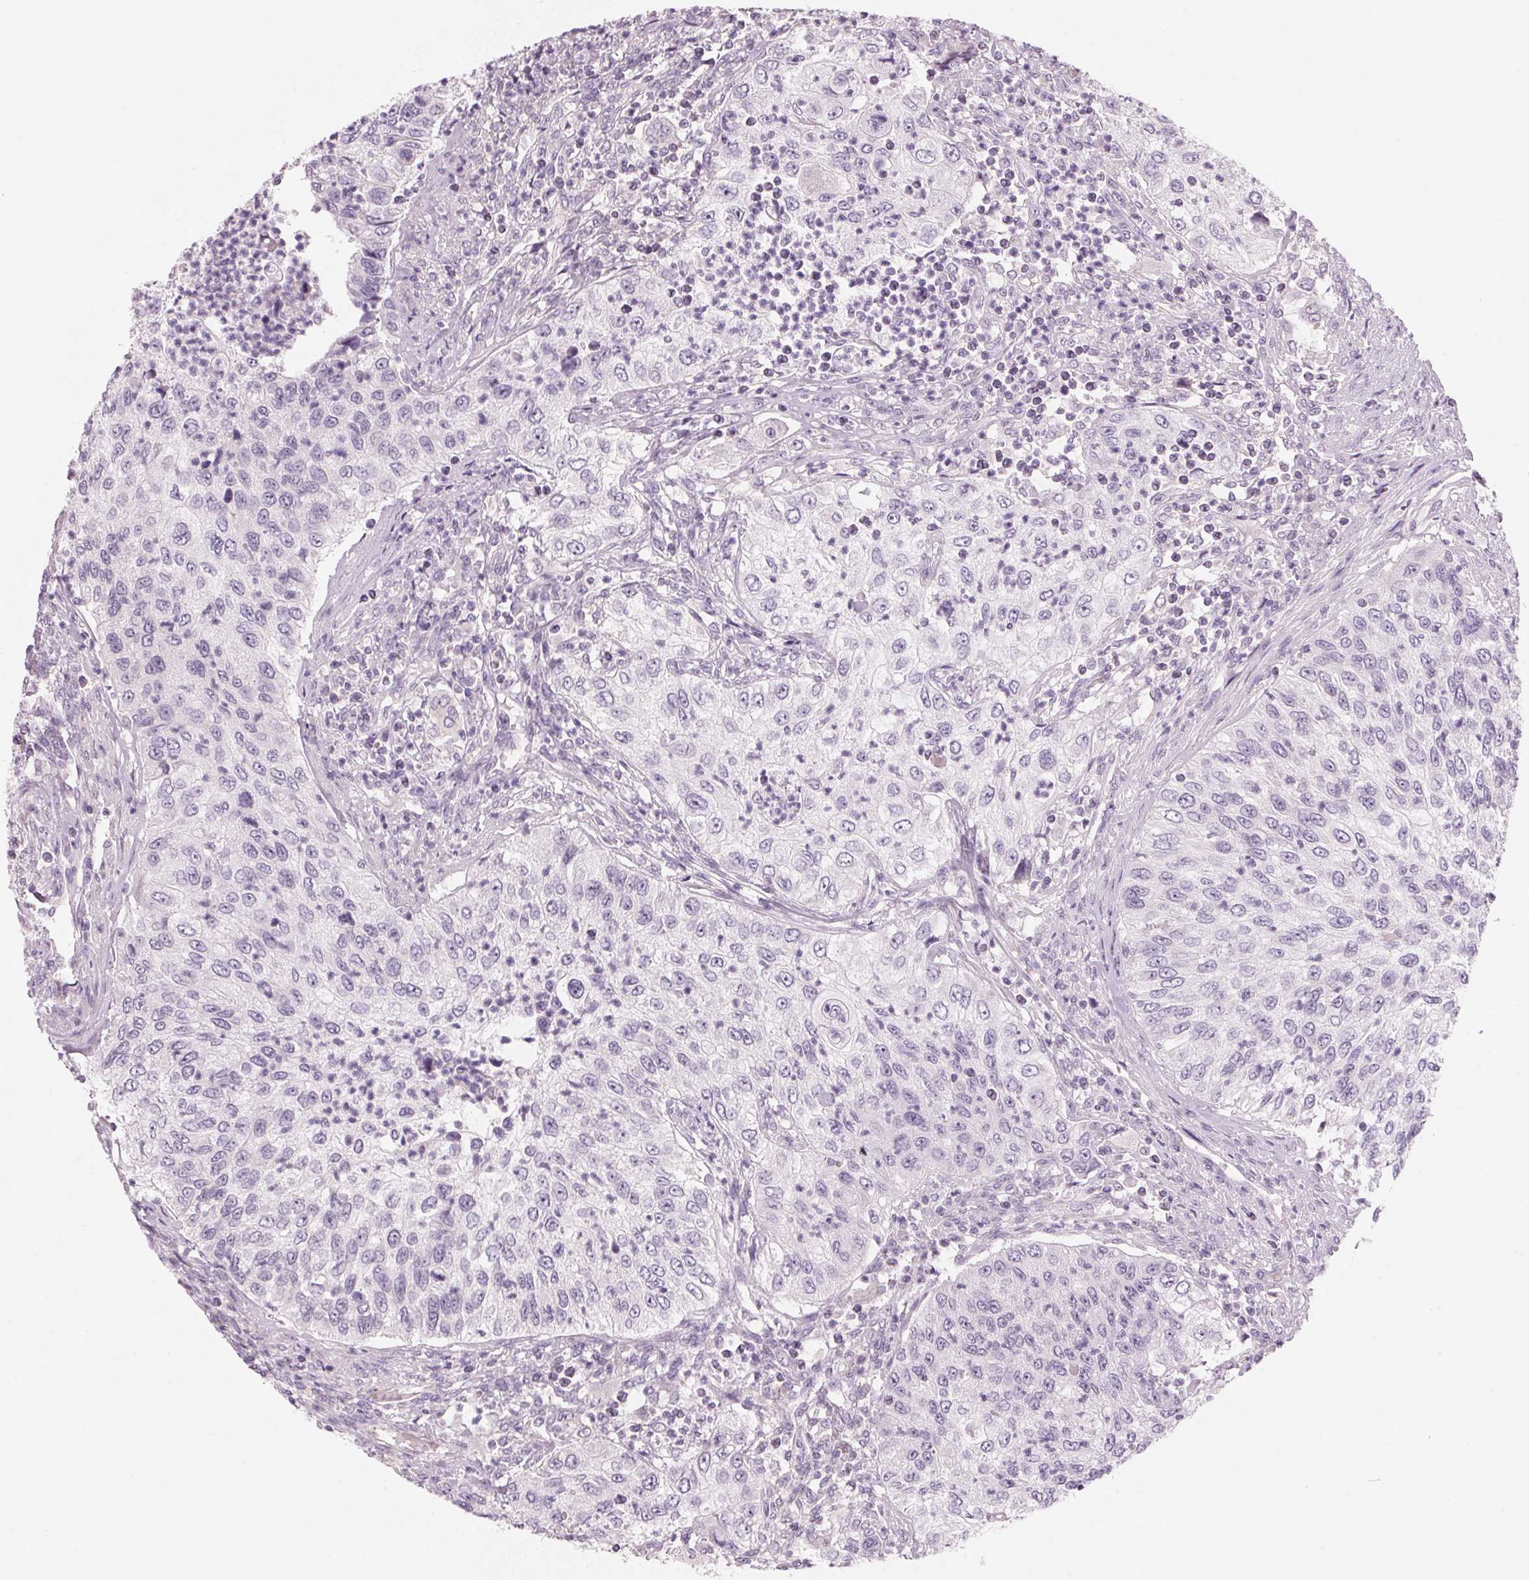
{"staining": {"intensity": "negative", "quantity": "none", "location": "none"}, "tissue": "urothelial cancer", "cell_type": "Tumor cells", "image_type": "cancer", "snomed": [{"axis": "morphology", "description": "Urothelial carcinoma, High grade"}, {"axis": "topography", "description": "Urinary bladder"}], "caption": "This is a histopathology image of immunohistochemistry (IHC) staining of urothelial cancer, which shows no positivity in tumor cells.", "gene": "ADAM20", "patient": {"sex": "female", "age": 60}}